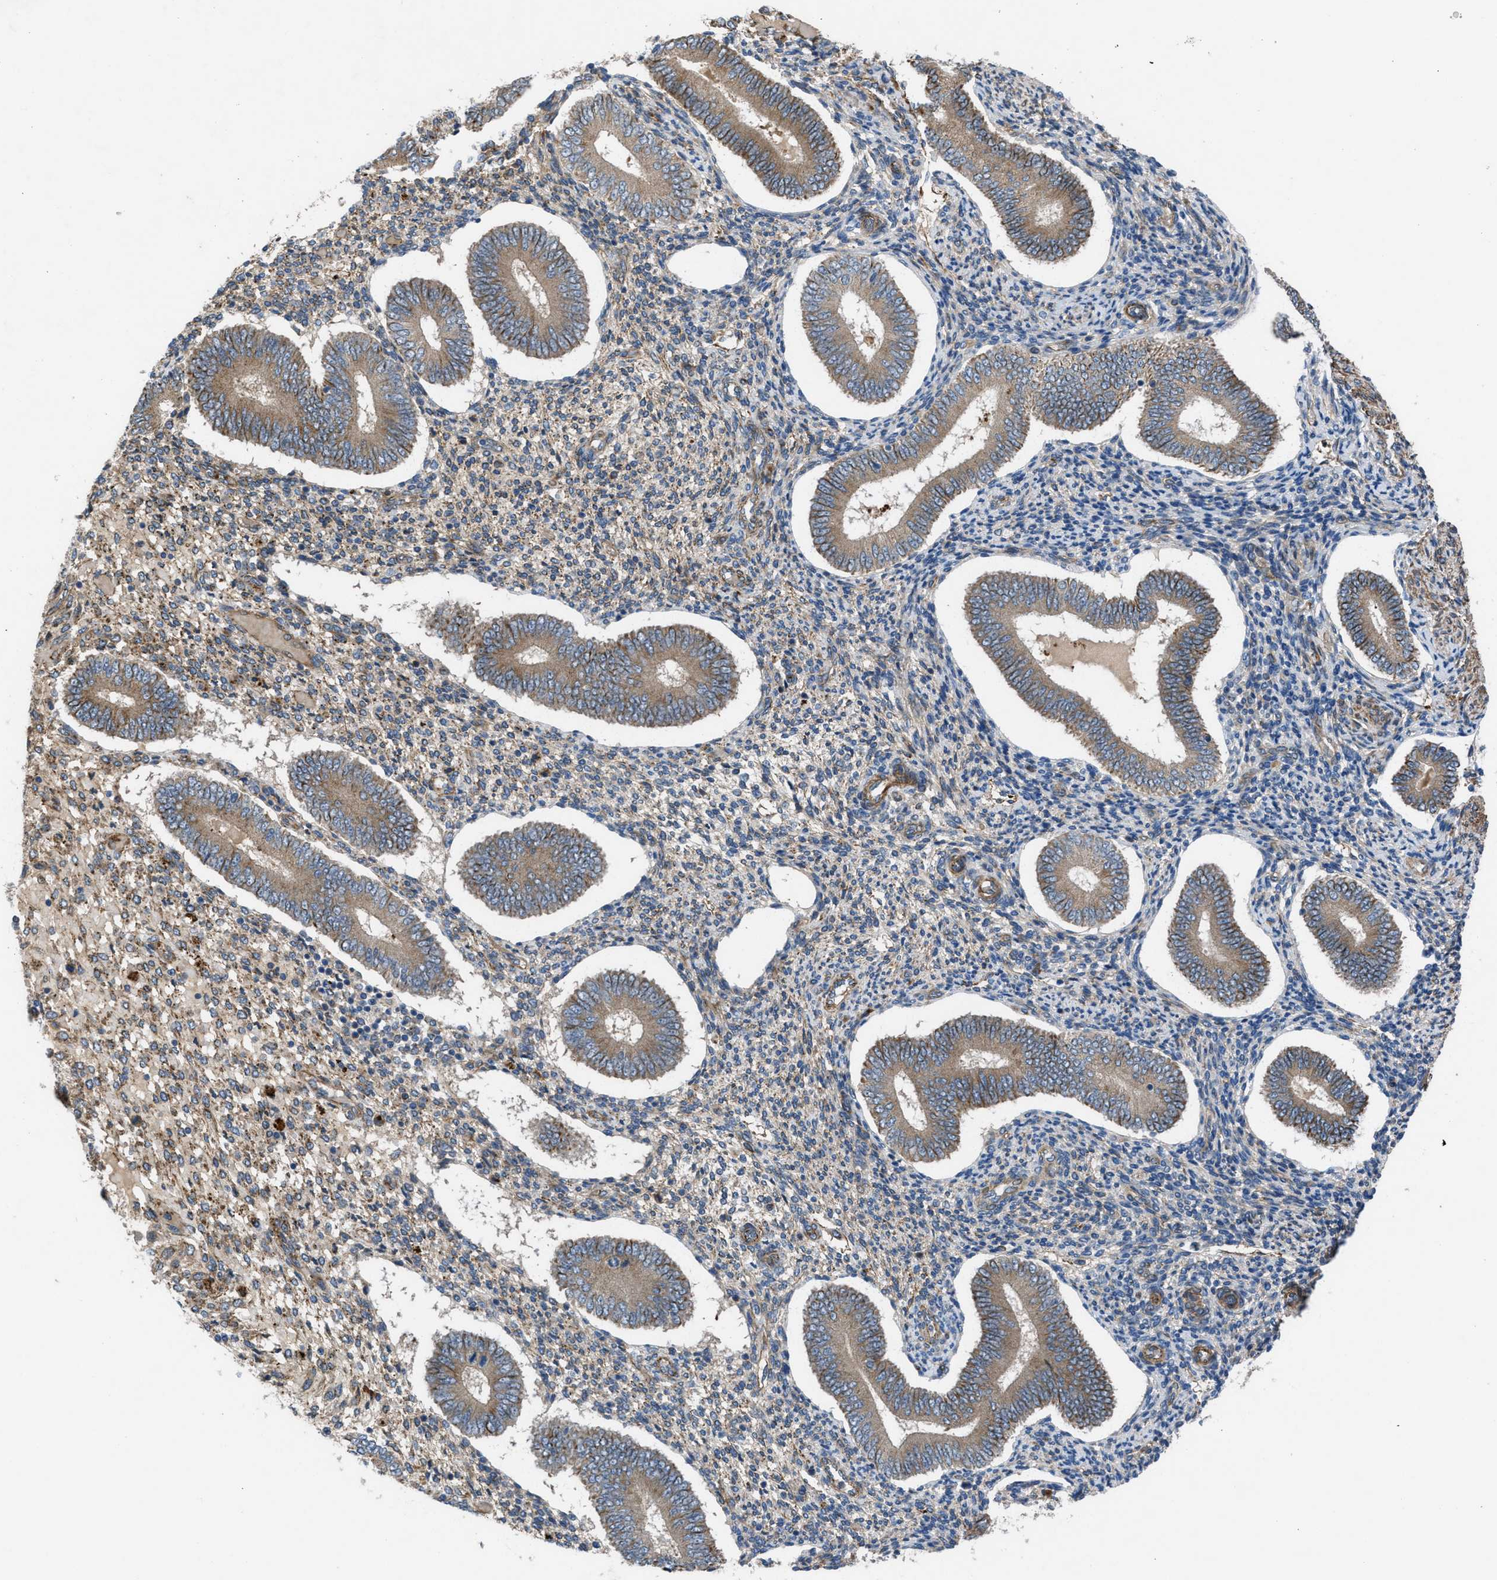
{"staining": {"intensity": "weak", "quantity": "25%-75%", "location": "cytoplasmic/membranous"}, "tissue": "endometrium", "cell_type": "Cells in endometrial stroma", "image_type": "normal", "snomed": [{"axis": "morphology", "description": "Normal tissue, NOS"}, {"axis": "topography", "description": "Endometrium"}], "caption": "Protein analysis of unremarkable endometrium reveals weak cytoplasmic/membranous expression in about 25%-75% of cells in endometrial stroma.", "gene": "SLC6A9", "patient": {"sex": "female", "age": 42}}